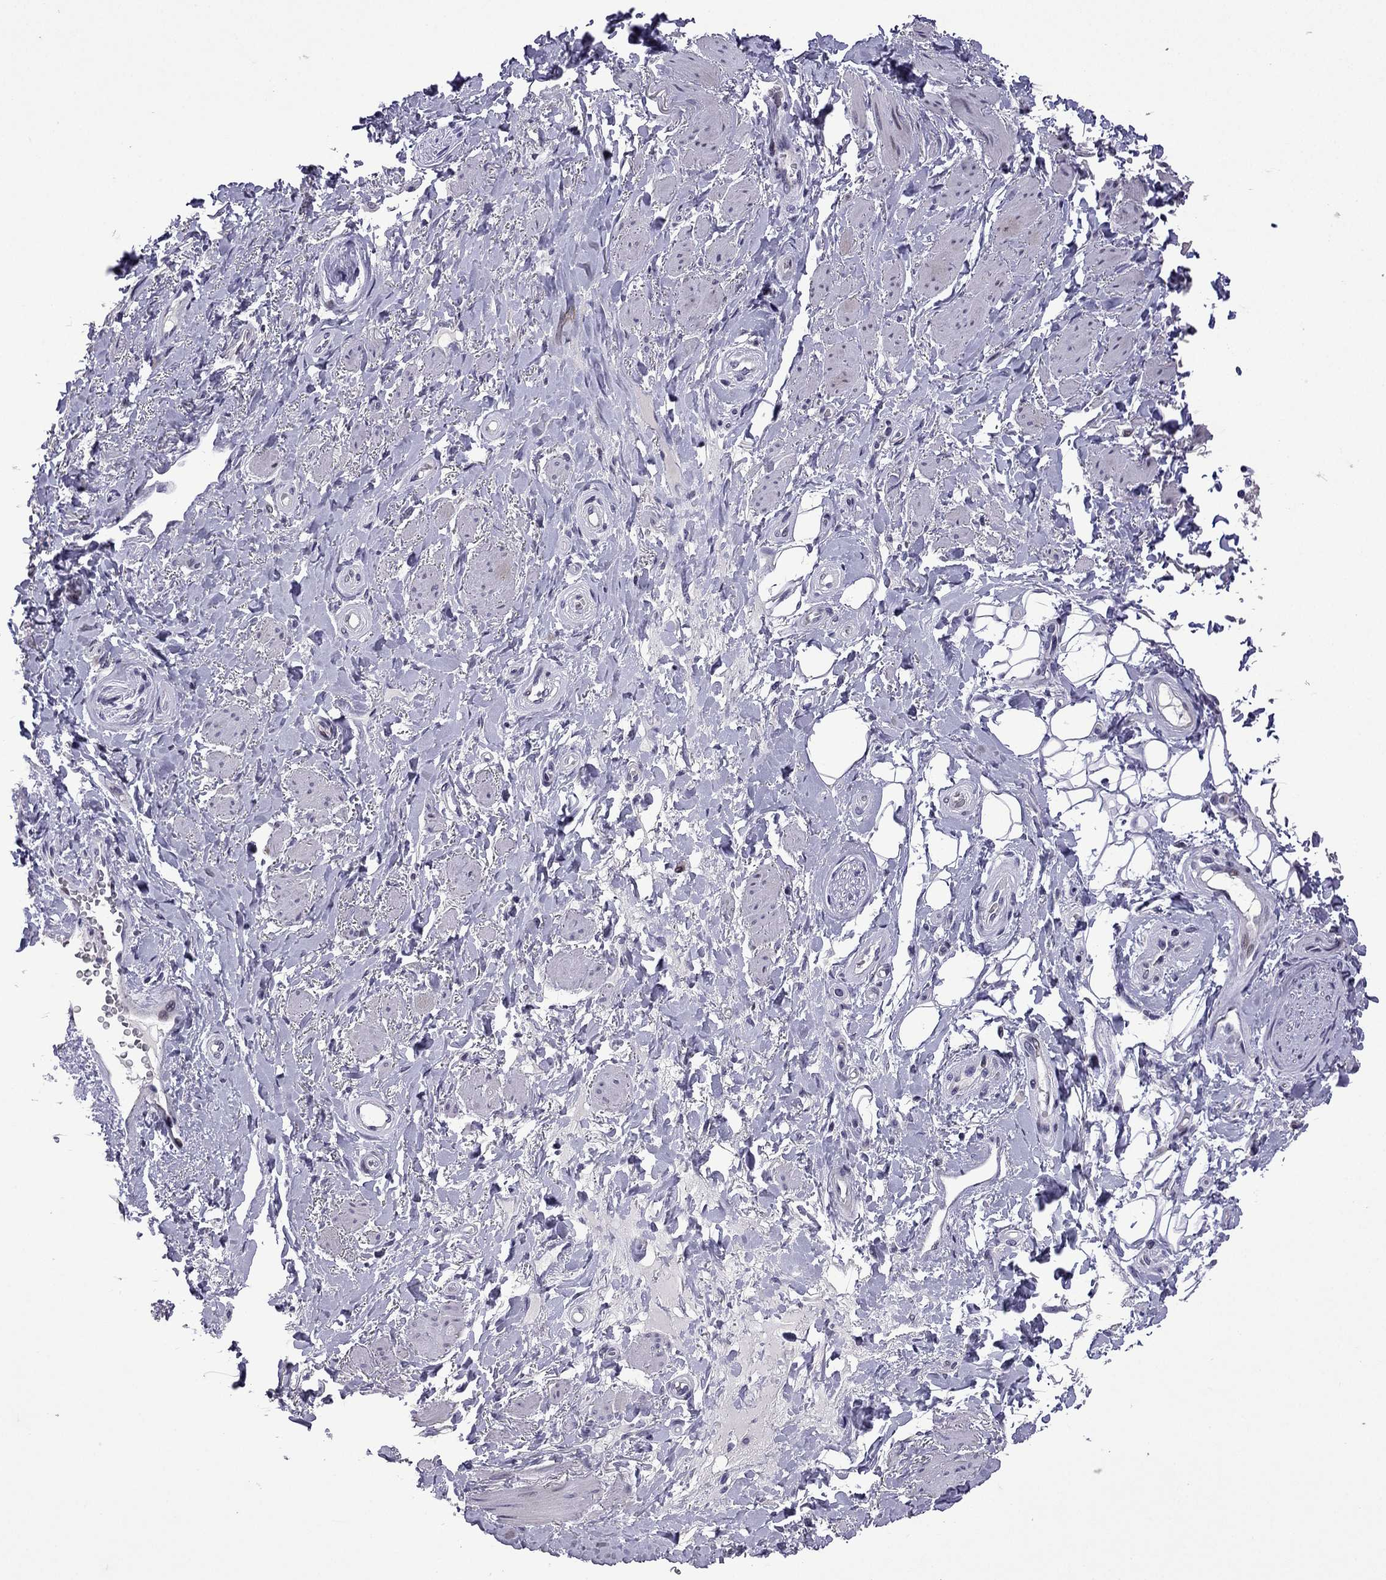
{"staining": {"intensity": "negative", "quantity": "none", "location": "none"}, "tissue": "adipose tissue", "cell_type": "Adipocytes", "image_type": "normal", "snomed": [{"axis": "morphology", "description": "Normal tissue, NOS"}, {"axis": "topography", "description": "Anal"}, {"axis": "topography", "description": "Peripheral nerve tissue"}], "caption": "DAB (3,3'-diaminobenzidine) immunohistochemical staining of unremarkable adipose tissue demonstrates no significant positivity in adipocytes.", "gene": "TTN", "patient": {"sex": "male", "age": 53}}